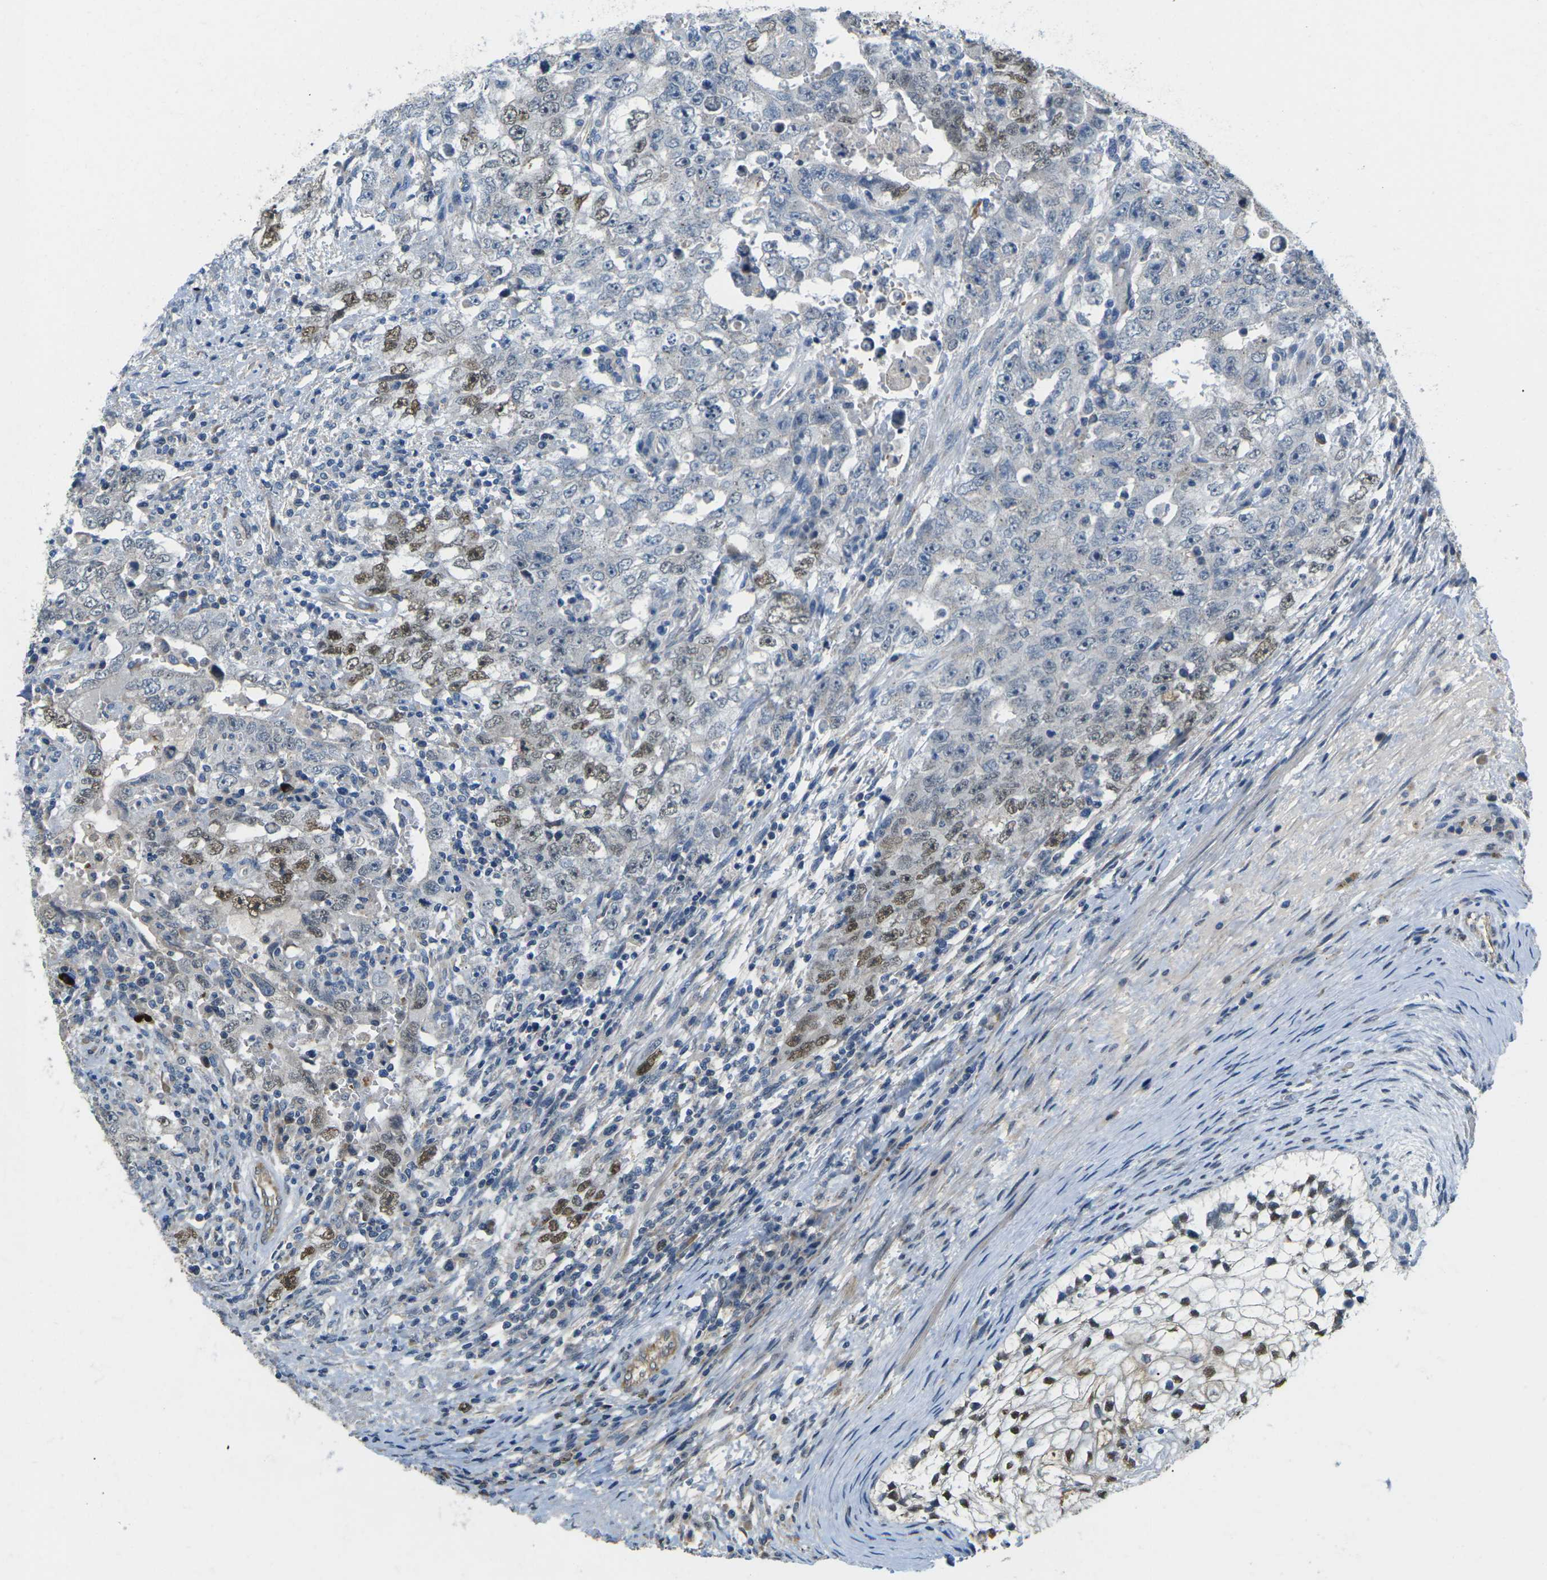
{"staining": {"intensity": "moderate", "quantity": "25%-75%", "location": "nuclear"}, "tissue": "testis cancer", "cell_type": "Tumor cells", "image_type": "cancer", "snomed": [{"axis": "morphology", "description": "Carcinoma, Embryonal, NOS"}, {"axis": "topography", "description": "Testis"}], "caption": "About 25%-75% of tumor cells in human testis cancer reveal moderate nuclear protein staining as visualized by brown immunohistochemical staining.", "gene": "ERBB4", "patient": {"sex": "male", "age": 26}}